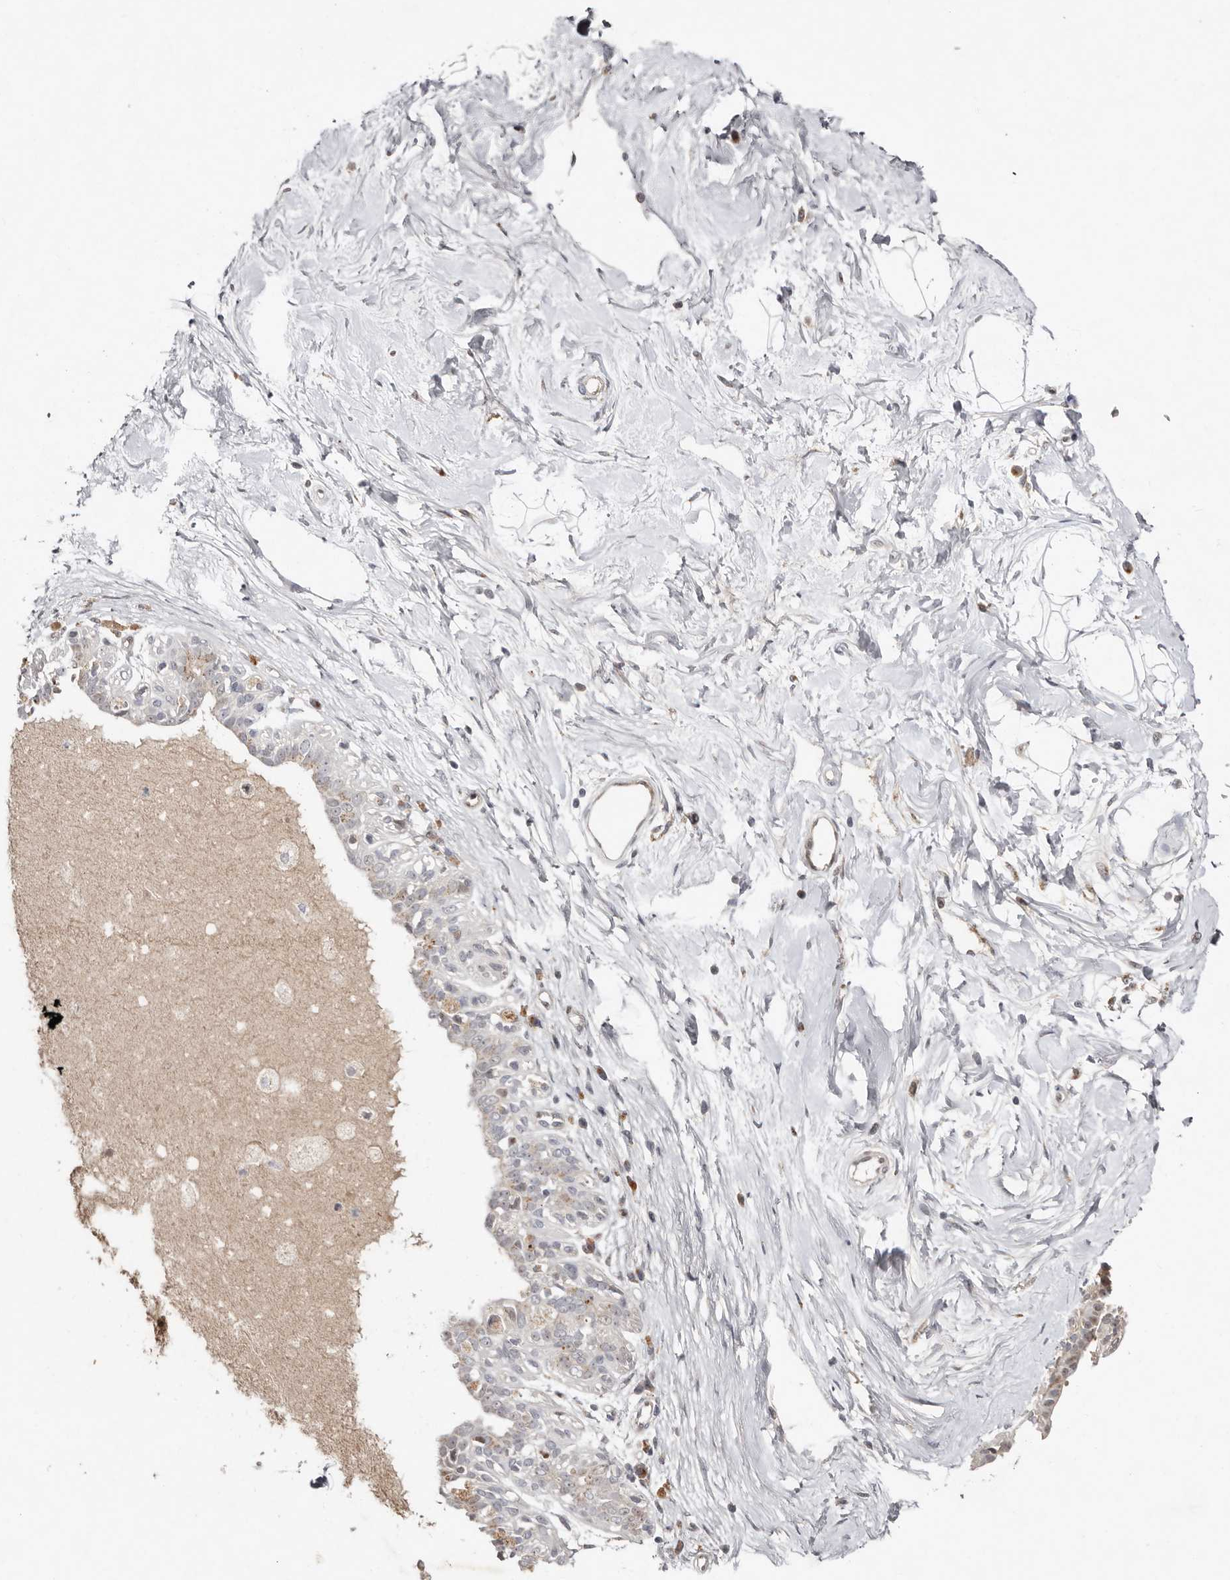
{"staining": {"intensity": "negative", "quantity": "none", "location": "none"}, "tissue": "breast", "cell_type": "Adipocytes", "image_type": "normal", "snomed": [{"axis": "morphology", "description": "Normal tissue, NOS"}, {"axis": "topography", "description": "Breast"}], "caption": "This is an immunohistochemistry (IHC) photomicrograph of benign breast. There is no expression in adipocytes.", "gene": "KLF7", "patient": {"sex": "female", "age": 45}}